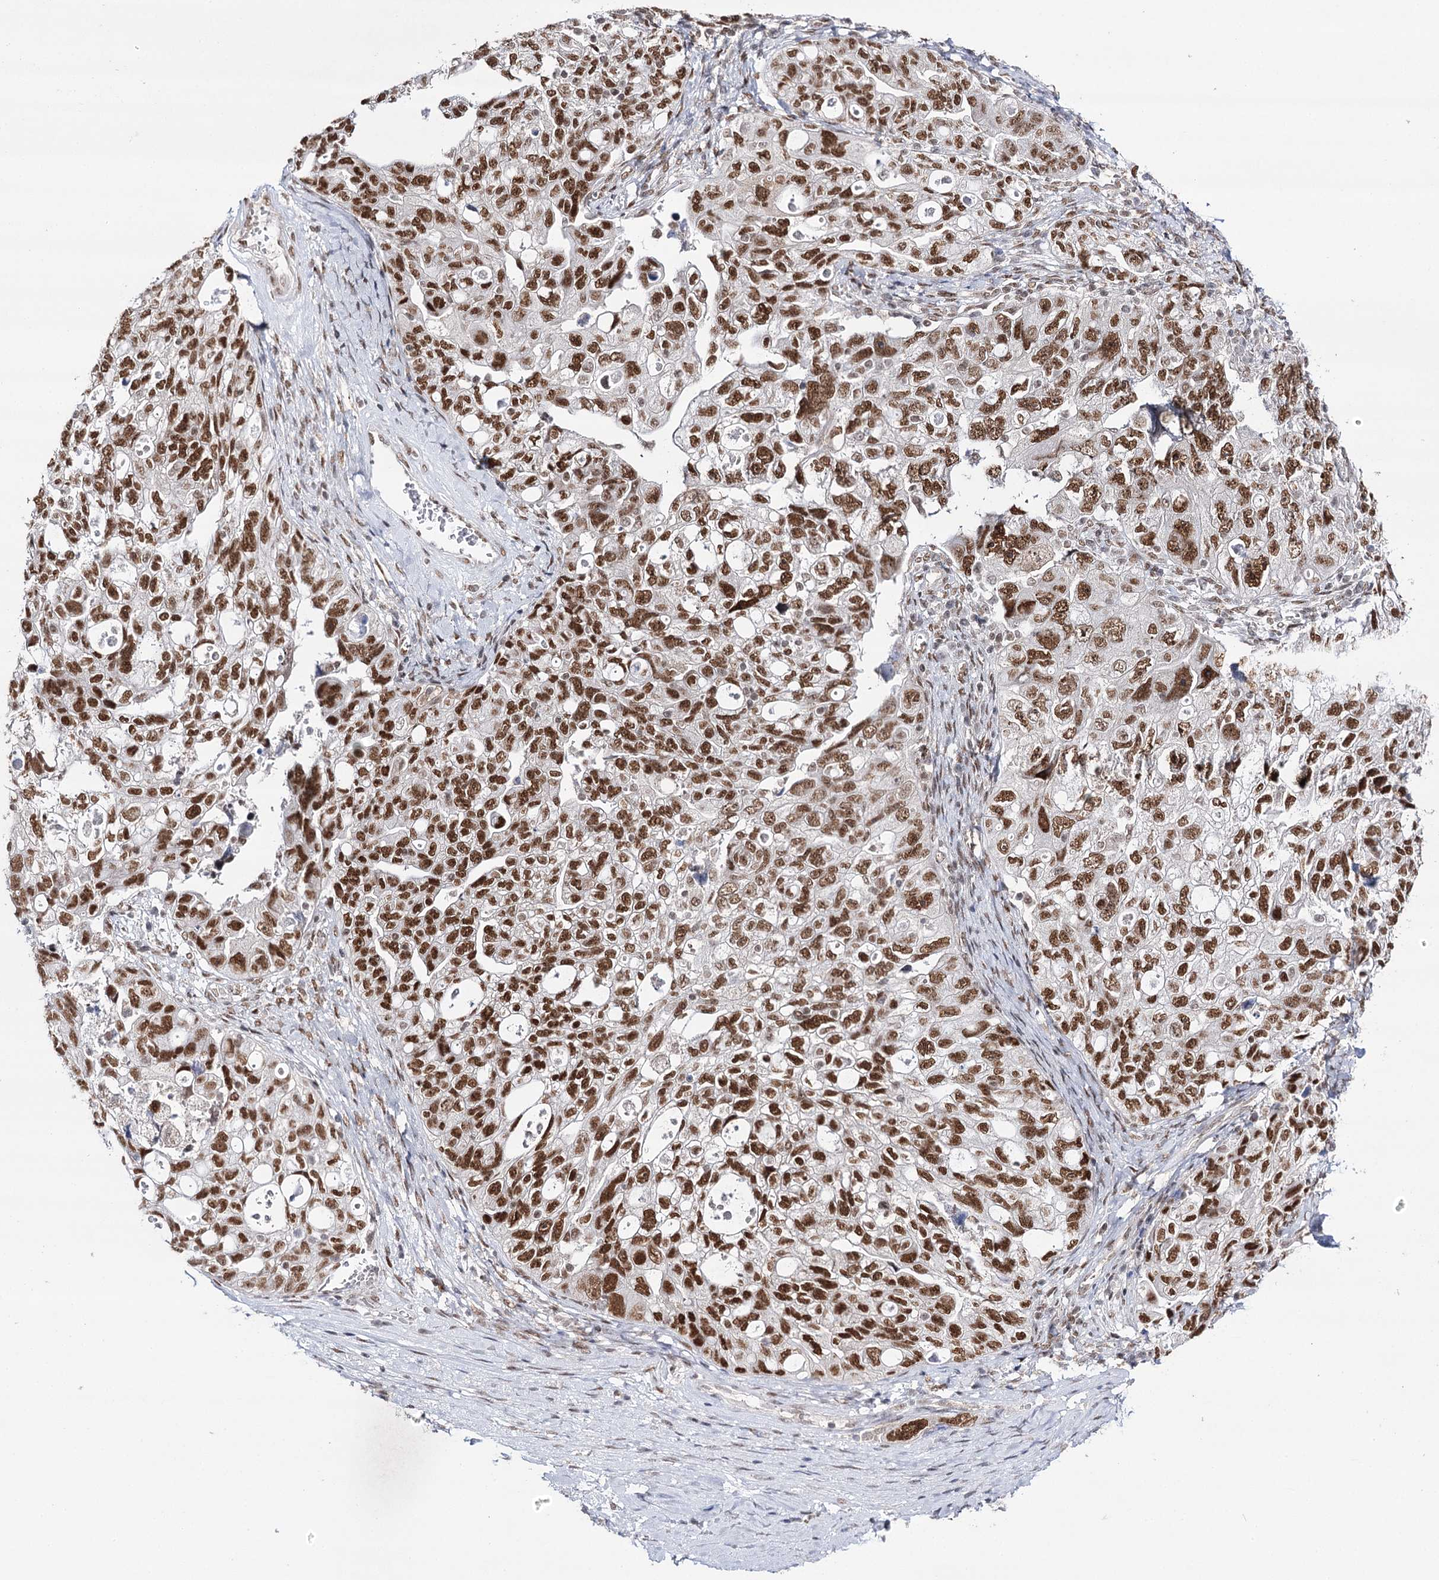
{"staining": {"intensity": "moderate", "quantity": ">75%", "location": "nuclear"}, "tissue": "ovarian cancer", "cell_type": "Tumor cells", "image_type": "cancer", "snomed": [{"axis": "morphology", "description": "Carcinoma, NOS"}, {"axis": "morphology", "description": "Cystadenocarcinoma, serous, NOS"}, {"axis": "topography", "description": "Ovary"}], "caption": "A photomicrograph showing moderate nuclear staining in about >75% of tumor cells in ovarian carcinoma, as visualized by brown immunohistochemical staining.", "gene": "VGLL4", "patient": {"sex": "female", "age": 69}}